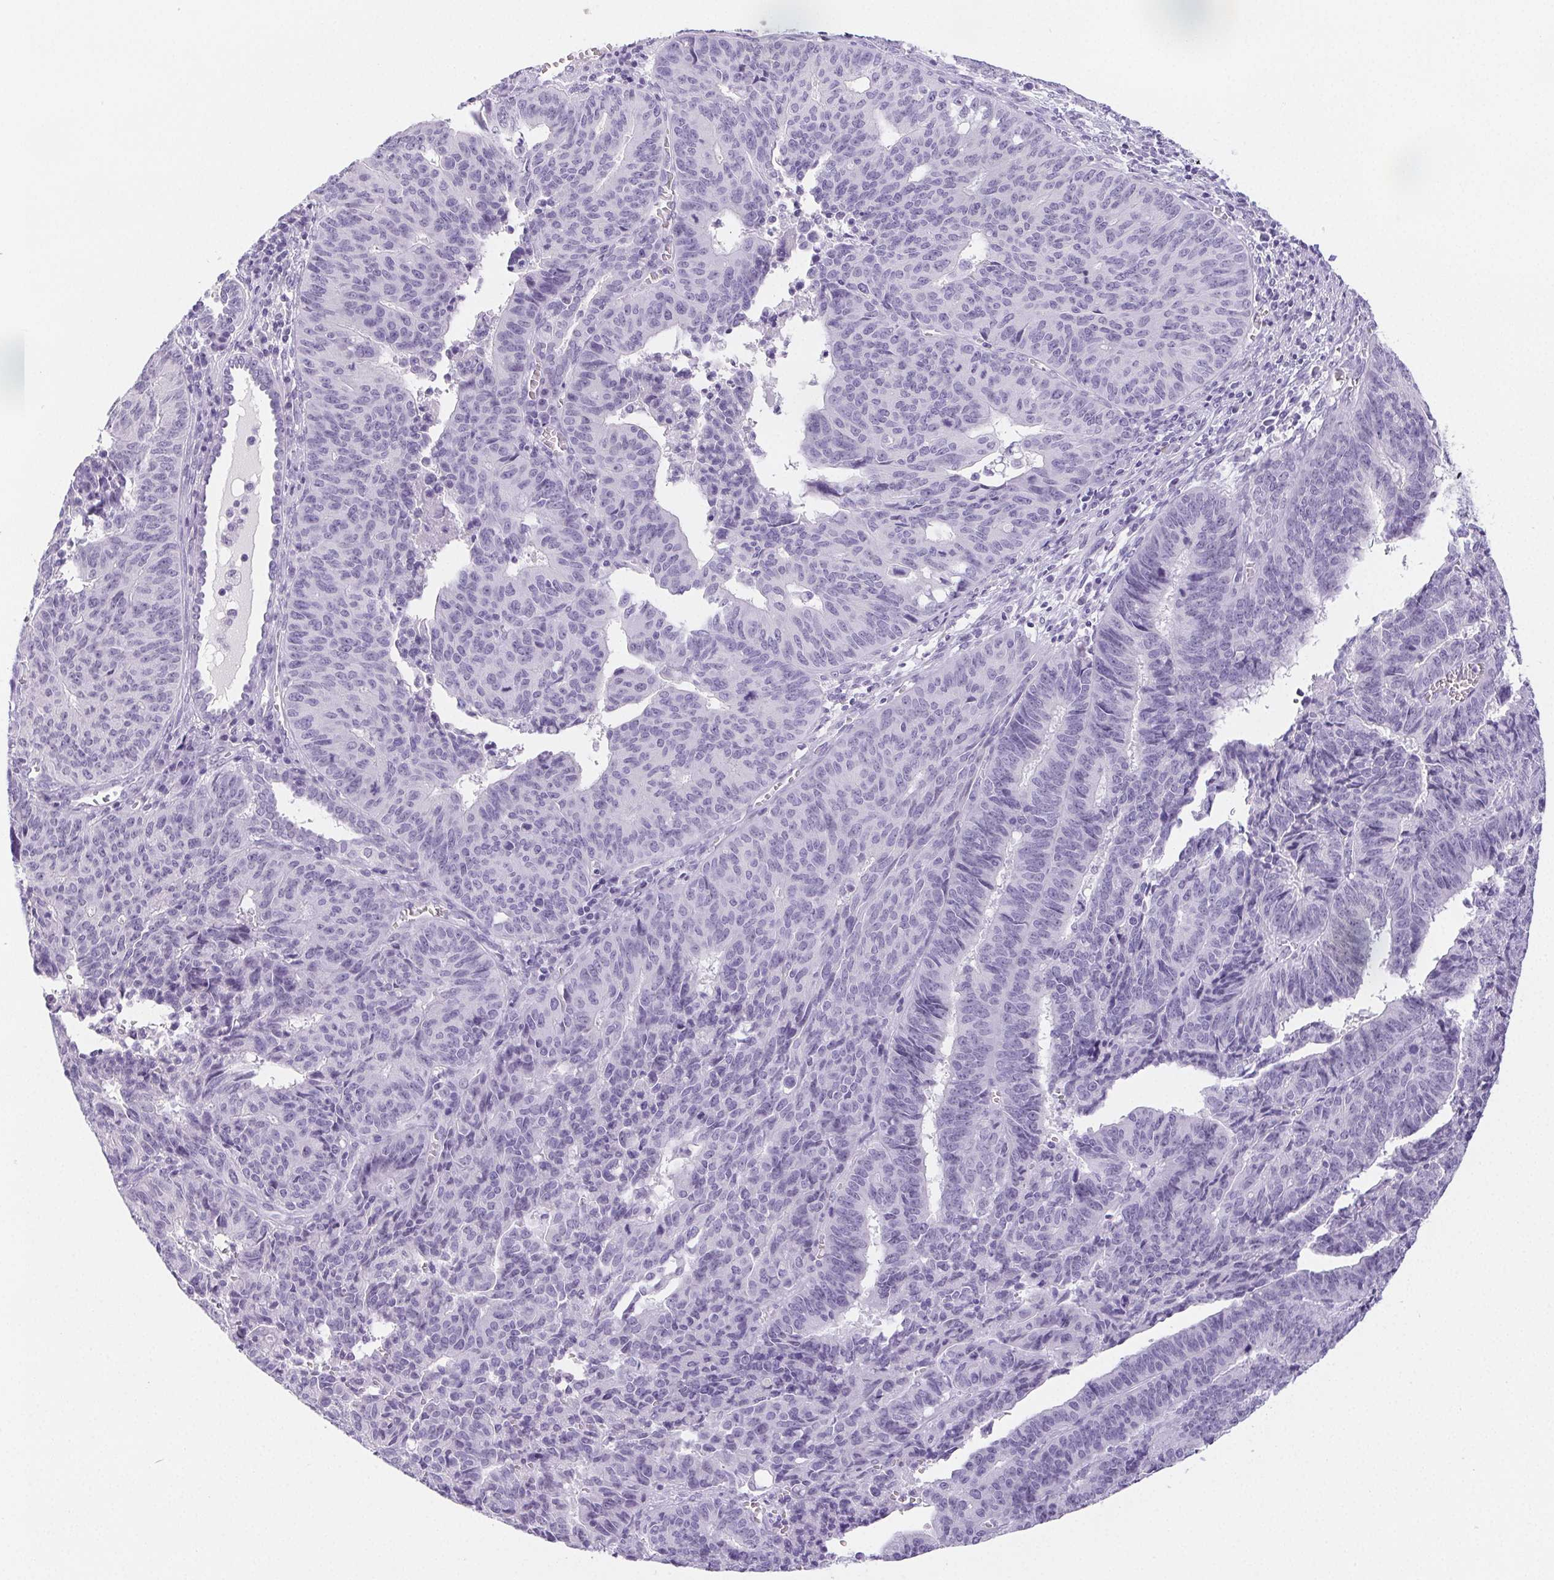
{"staining": {"intensity": "negative", "quantity": "none", "location": "none"}, "tissue": "endometrial cancer", "cell_type": "Tumor cells", "image_type": "cancer", "snomed": [{"axis": "morphology", "description": "Adenocarcinoma, NOS"}, {"axis": "topography", "description": "Endometrium"}], "caption": "Tumor cells are negative for protein expression in human adenocarcinoma (endometrial).", "gene": "ST8SIA3", "patient": {"sex": "female", "age": 65}}